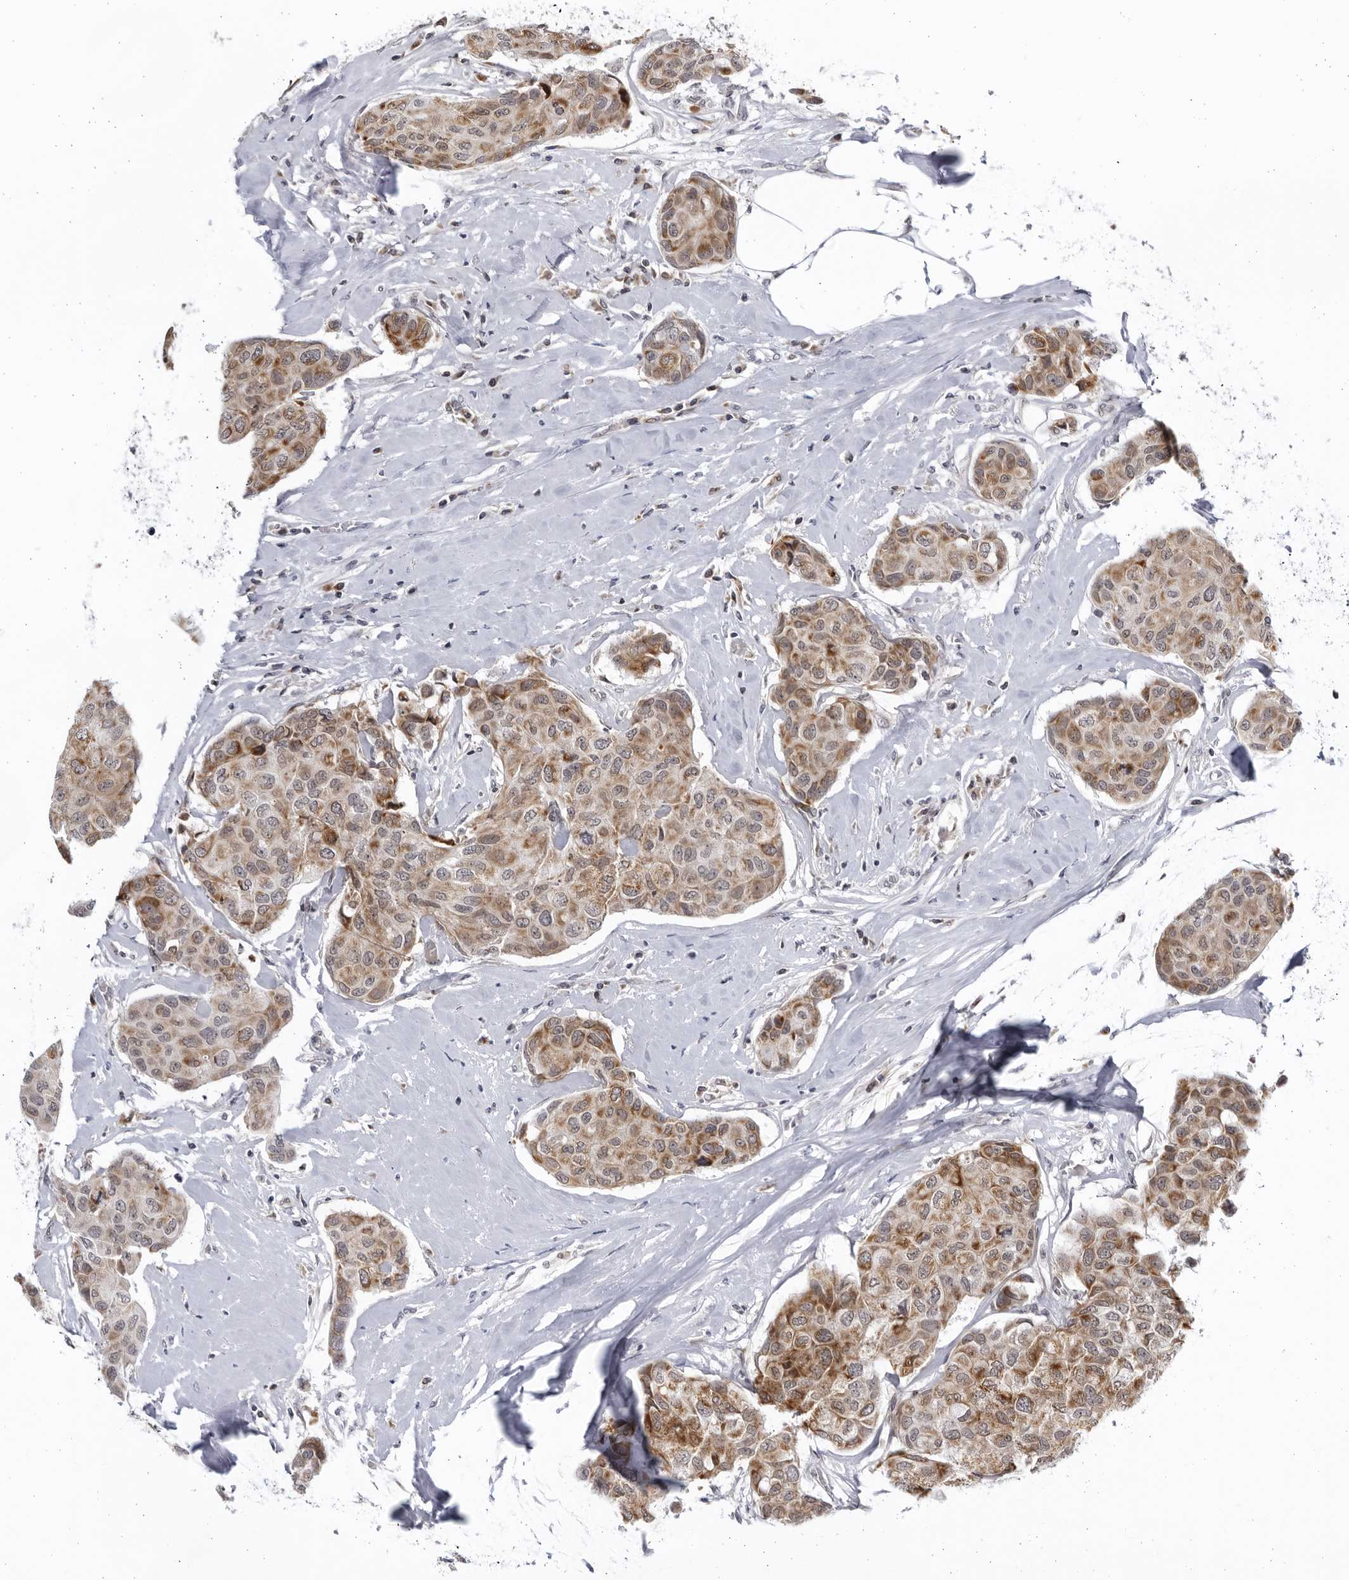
{"staining": {"intensity": "moderate", "quantity": ">75%", "location": "cytoplasmic/membranous"}, "tissue": "breast cancer", "cell_type": "Tumor cells", "image_type": "cancer", "snomed": [{"axis": "morphology", "description": "Duct carcinoma"}, {"axis": "topography", "description": "Breast"}], "caption": "Moderate cytoplasmic/membranous positivity for a protein is present in about >75% of tumor cells of breast cancer using immunohistochemistry (IHC).", "gene": "SLC25A22", "patient": {"sex": "female", "age": 80}}